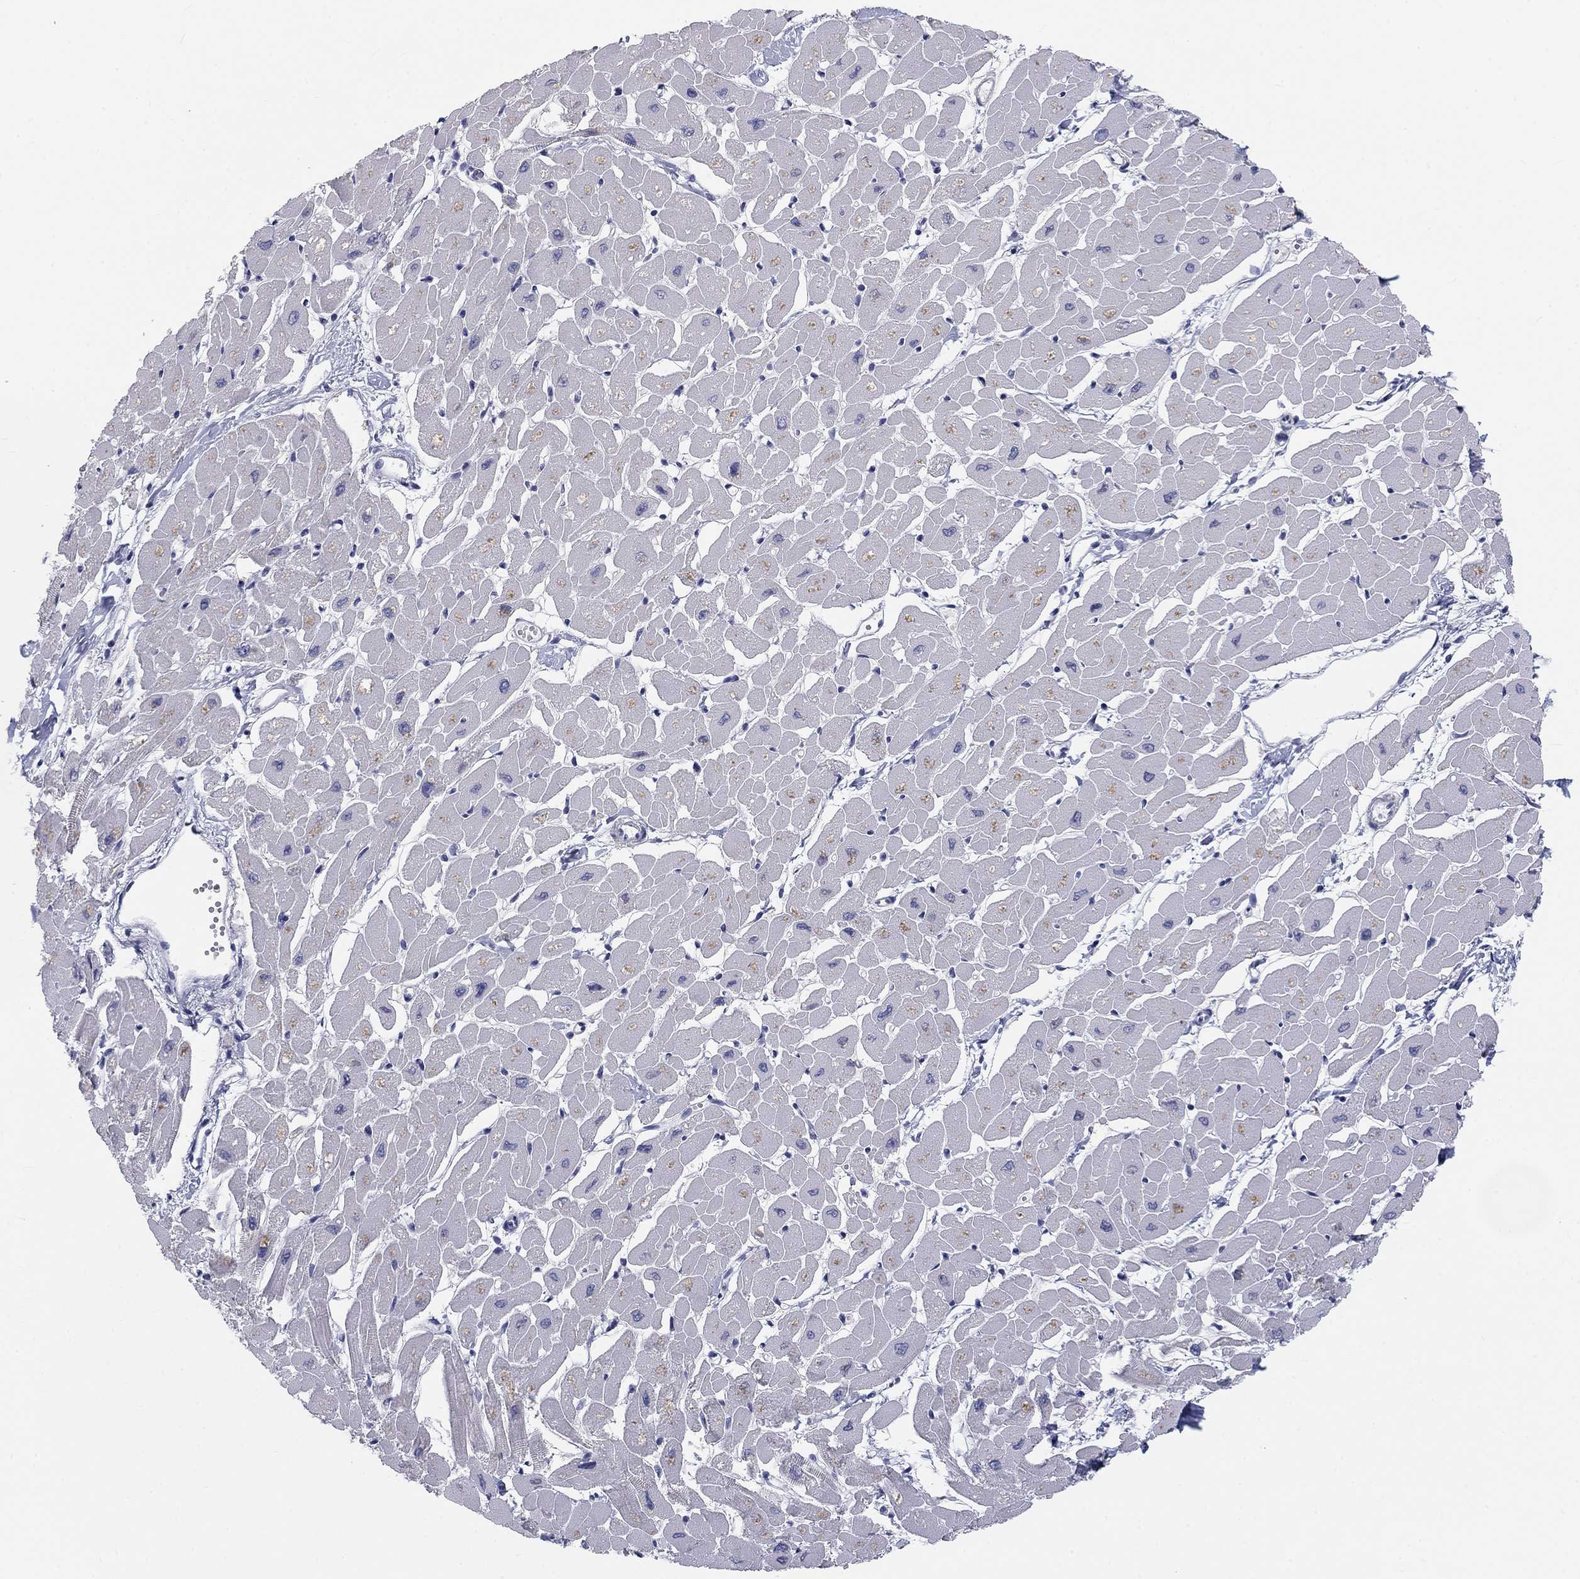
{"staining": {"intensity": "negative", "quantity": "none", "location": "none"}, "tissue": "heart muscle", "cell_type": "Cardiomyocytes", "image_type": "normal", "snomed": [{"axis": "morphology", "description": "Normal tissue, NOS"}, {"axis": "topography", "description": "Heart"}], "caption": "Cardiomyocytes show no significant expression in unremarkable heart muscle. Nuclei are stained in blue.", "gene": "CALB1", "patient": {"sex": "male", "age": 57}}